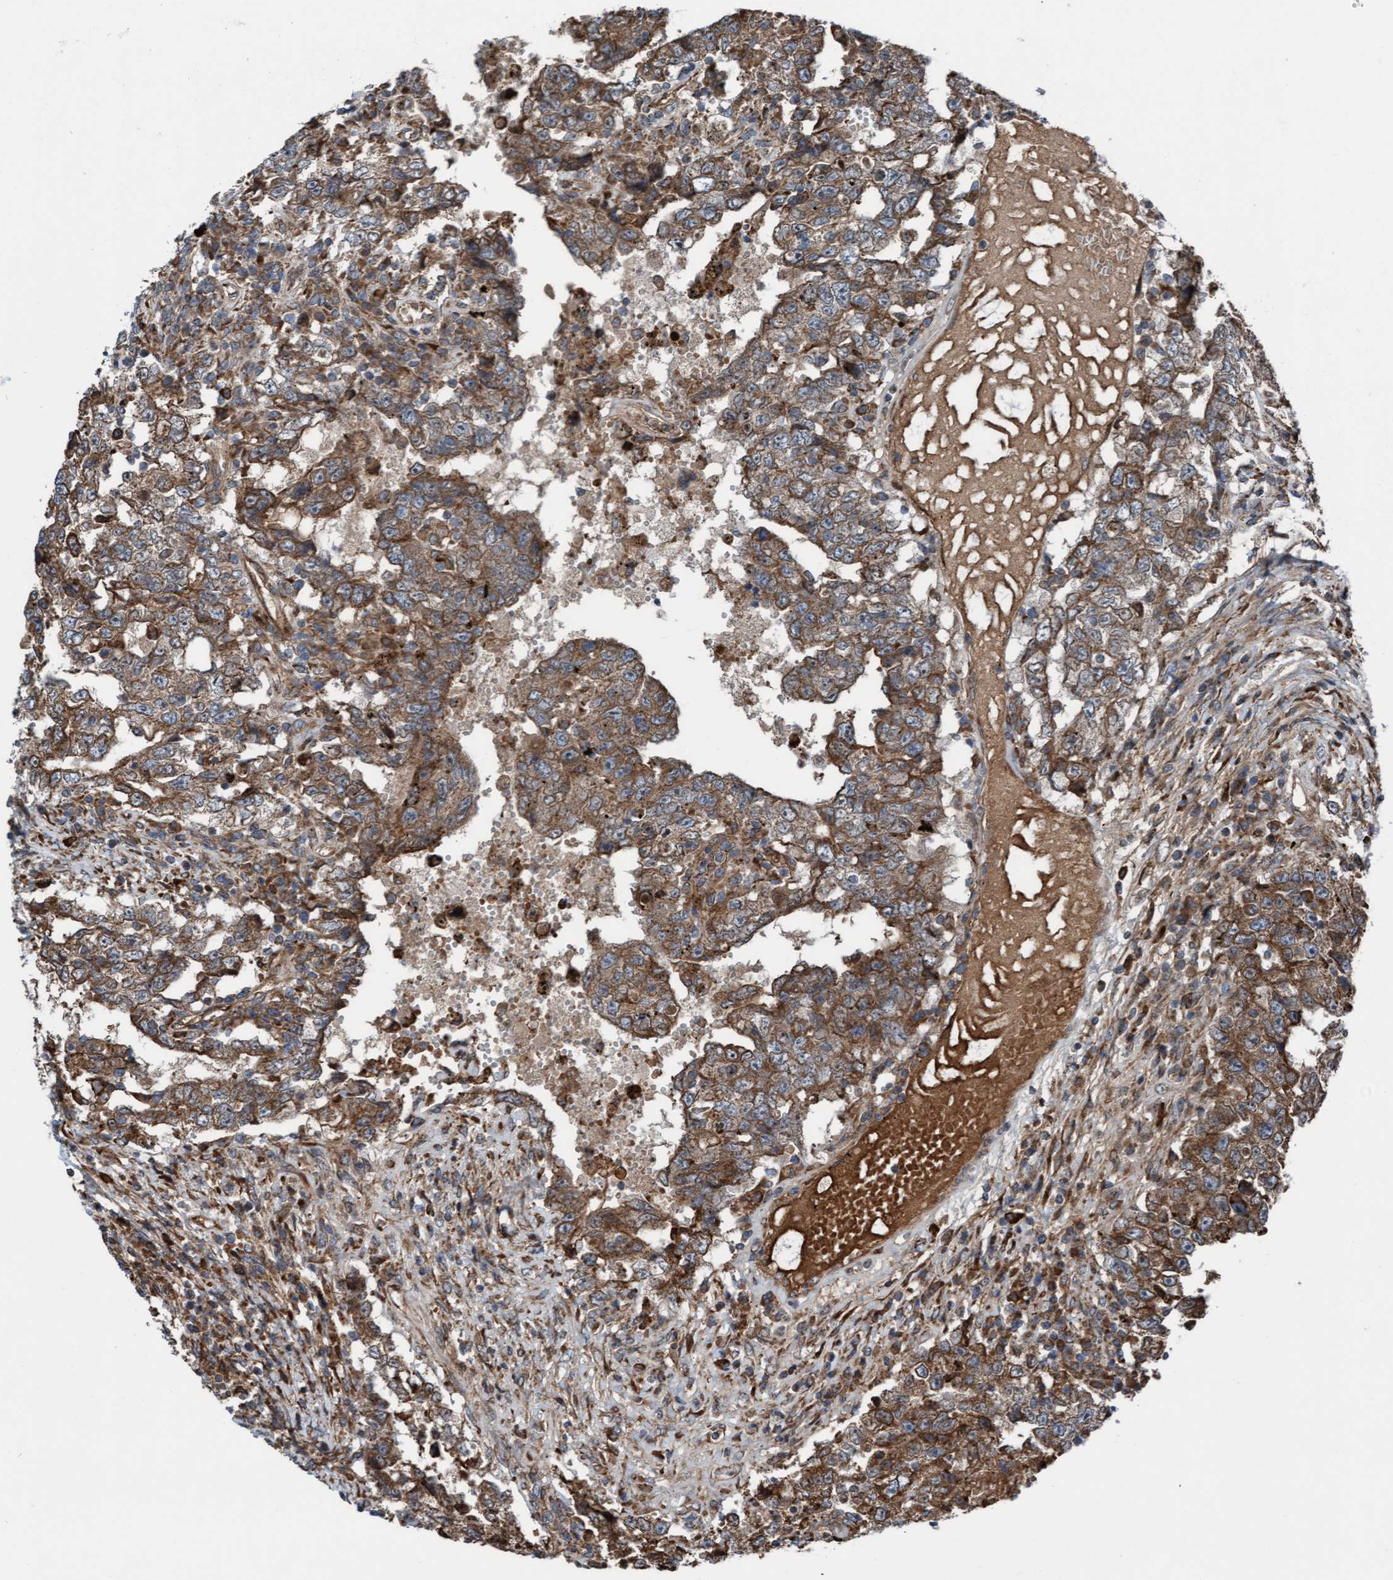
{"staining": {"intensity": "moderate", "quantity": ">75%", "location": "cytoplasmic/membranous"}, "tissue": "testis cancer", "cell_type": "Tumor cells", "image_type": "cancer", "snomed": [{"axis": "morphology", "description": "Carcinoma, Embryonal, NOS"}, {"axis": "topography", "description": "Testis"}], "caption": "Brown immunohistochemical staining in human testis cancer displays moderate cytoplasmic/membranous staining in about >75% of tumor cells.", "gene": "RAP1GAP2", "patient": {"sex": "male", "age": 26}}